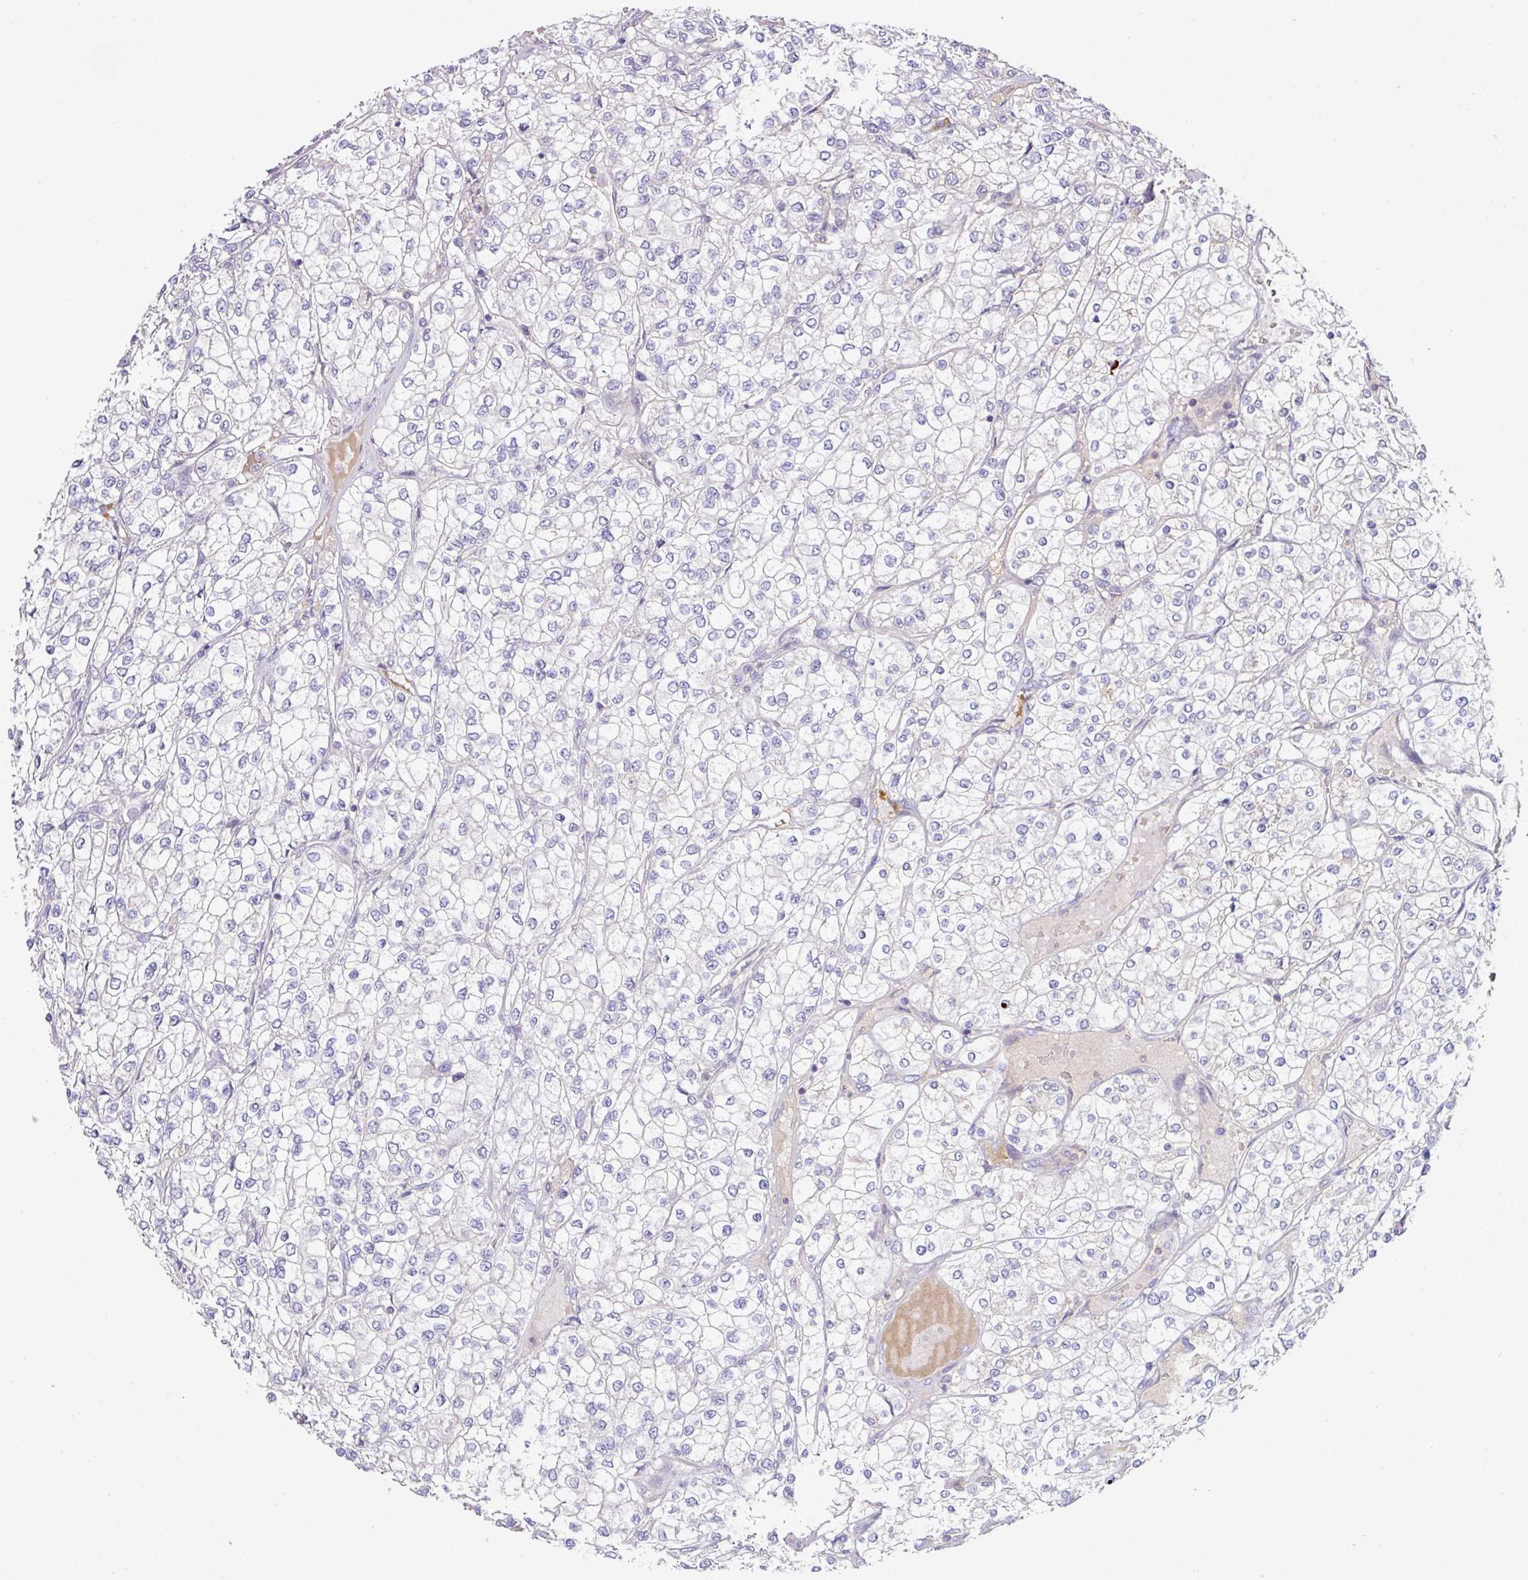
{"staining": {"intensity": "negative", "quantity": "none", "location": "none"}, "tissue": "renal cancer", "cell_type": "Tumor cells", "image_type": "cancer", "snomed": [{"axis": "morphology", "description": "Adenocarcinoma, NOS"}, {"axis": "topography", "description": "Kidney"}], "caption": "Human renal cancer (adenocarcinoma) stained for a protein using immunohistochemistry (IHC) demonstrates no positivity in tumor cells.", "gene": "SLAMF6", "patient": {"sex": "male", "age": 80}}